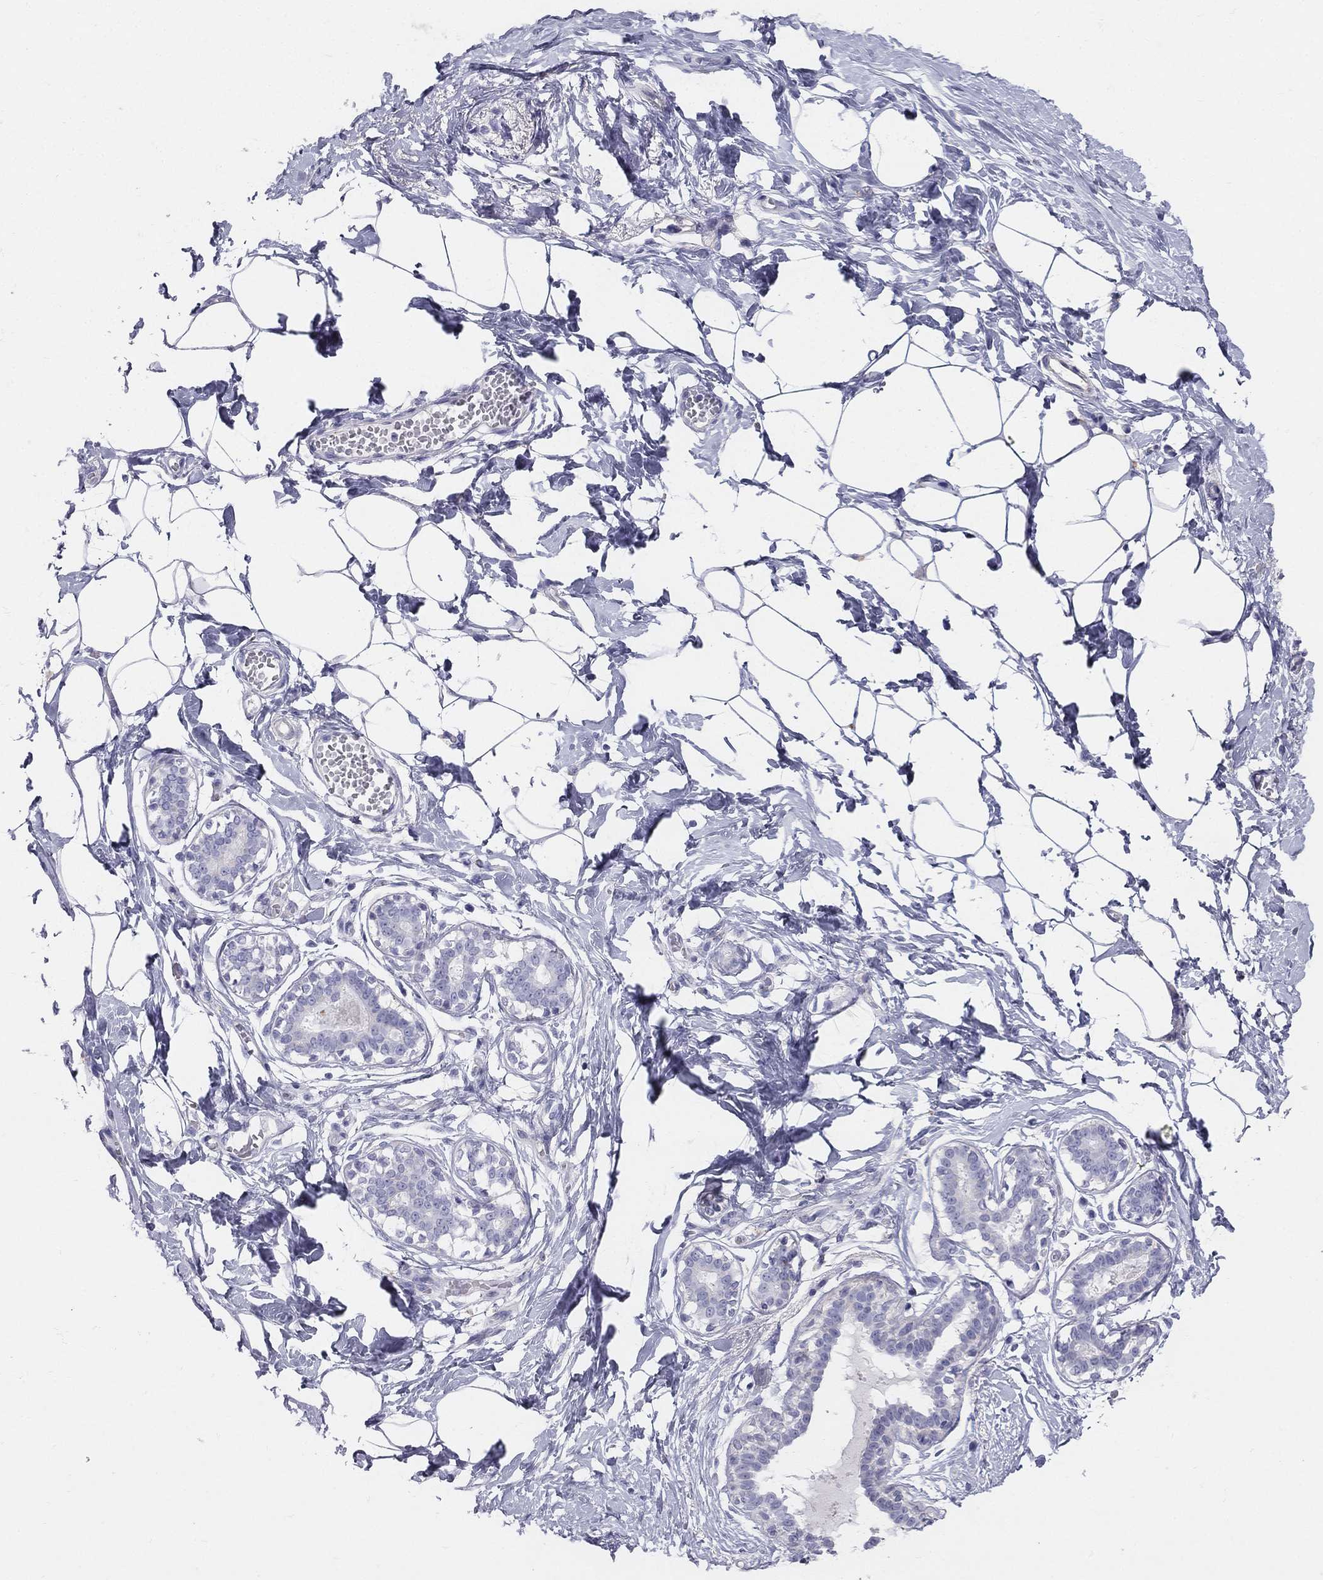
{"staining": {"intensity": "negative", "quantity": "none", "location": "none"}, "tissue": "breast", "cell_type": "Adipocytes", "image_type": "normal", "snomed": [{"axis": "morphology", "description": "Normal tissue, NOS"}, {"axis": "morphology", "description": "Lobular carcinoma, in situ"}, {"axis": "topography", "description": "Breast"}], "caption": "High magnification brightfield microscopy of unremarkable breast stained with DAB (3,3'-diaminobenzidine) (brown) and counterstained with hematoxylin (blue): adipocytes show no significant staining. (DAB (3,3'-diaminobenzidine) IHC visualized using brightfield microscopy, high magnification).", "gene": "ALOXE3", "patient": {"sex": "female", "age": 35}}